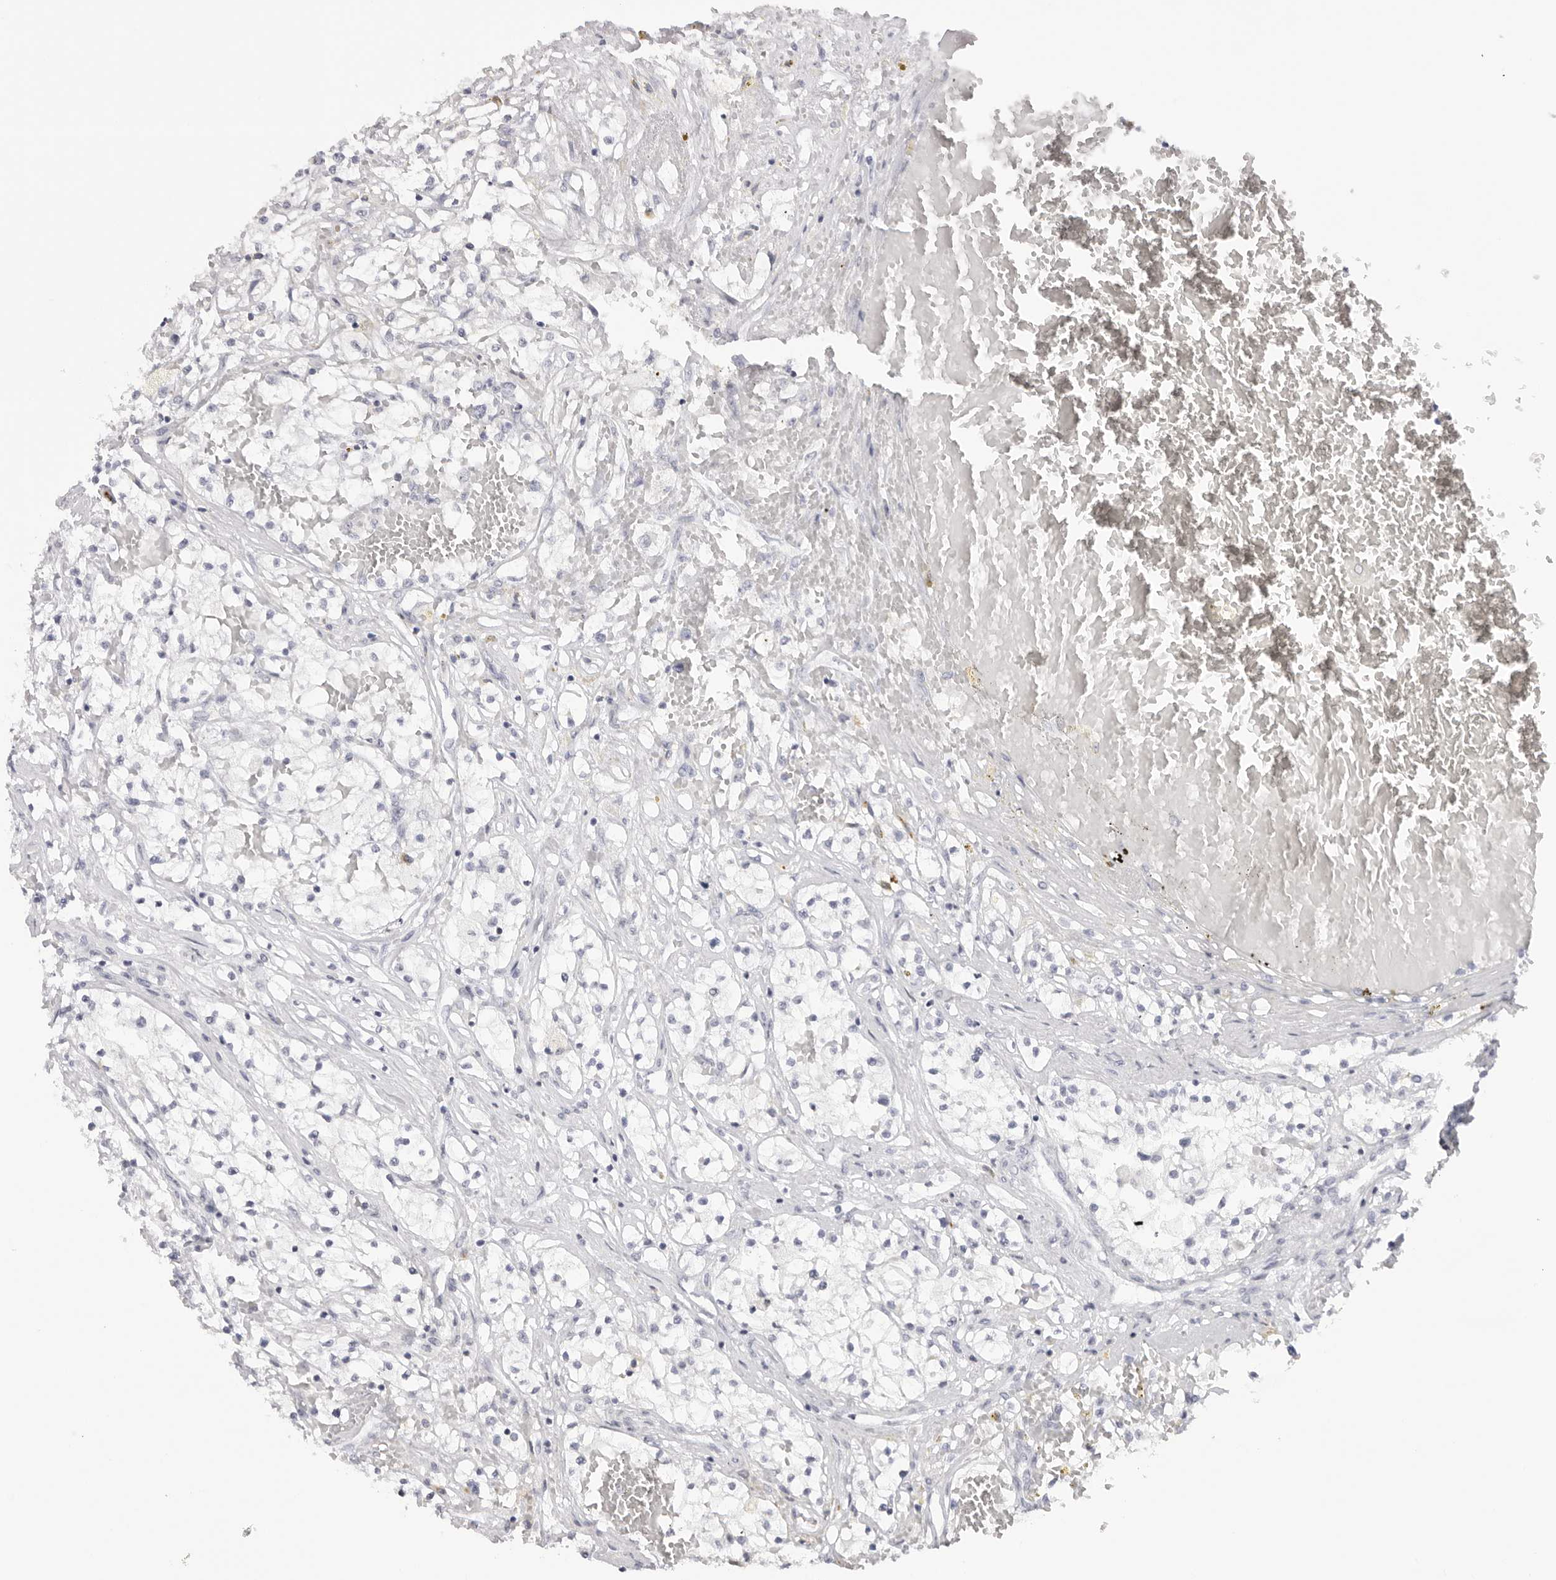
{"staining": {"intensity": "negative", "quantity": "none", "location": "none"}, "tissue": "renal cancer", "cell_type": "Tumor cells", "image_type": "cancer", "snomed": [{"axis": "morphology", "description": "Normal tissue, NOS"}, {"axis": "morphology", "description": "Adenocarcinoma, NOS"}, {"axis": "topography", "description": "Kidney"}], "caption": "Tumor cells show no significant positivity in renal adenocarcinoma.", "gene": "KLK12", "patient": {"sex": "male", "age": 68}}